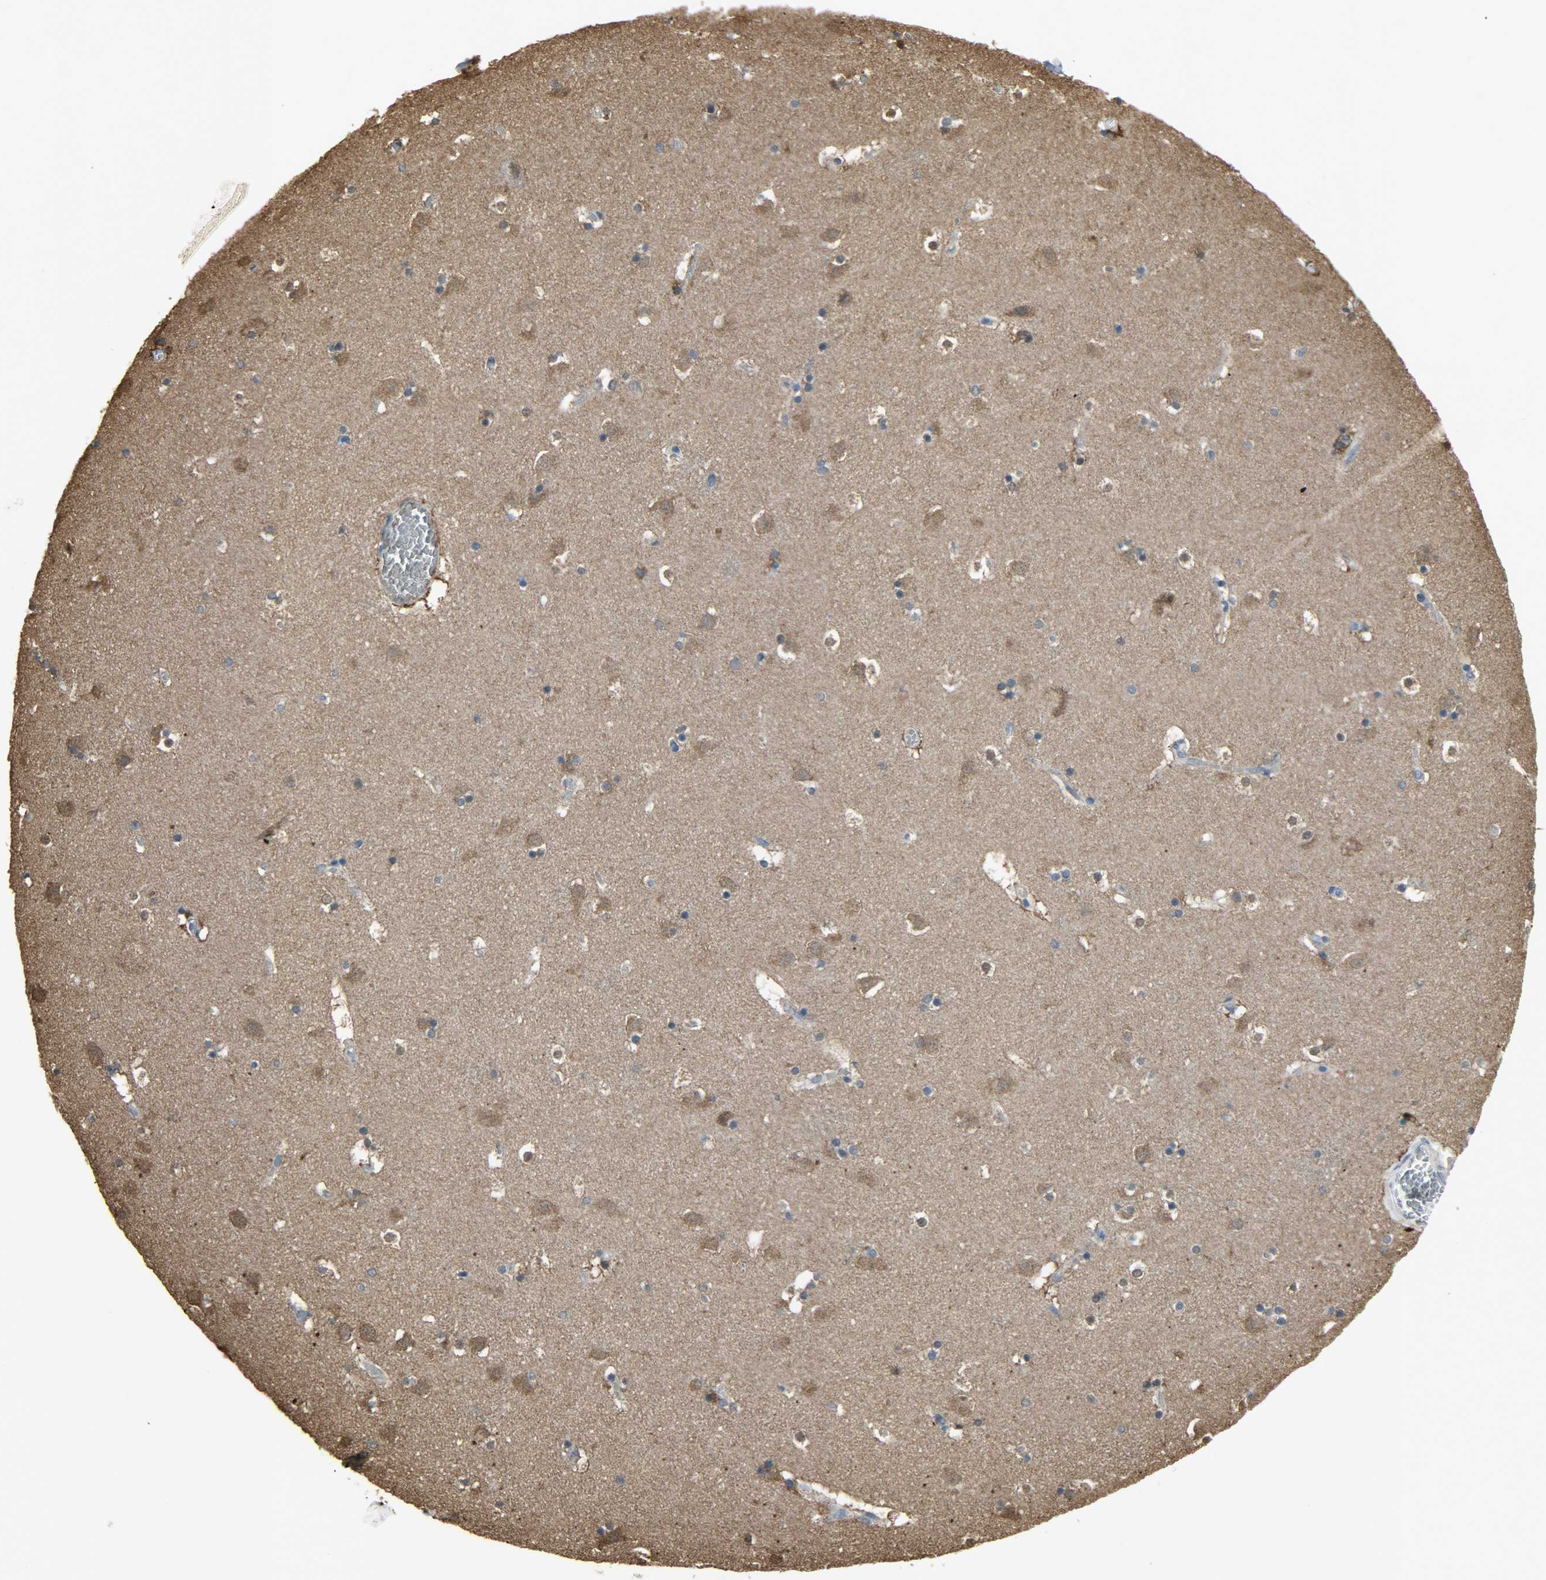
{"staining": {"intensity": "moderate", "quantity": "25%-75%", "location": "cytoplasmic/membranous"}, "tissue": "caudate", "cell_type": "Glial cells", "image_type": "normal", "snomed": [{"axis": "morphology", "description": "Normal tissue, NOS"}, {"axis": "topography", "description": "Lateral ventricle wall"}], "caption": "DAB (3,3'-diaminobenzidine) immunohistochemical staining of unremarkable human caudate demonstrates moderate cytoplasmic/membranous protein staining in about 25%-75% of glial cells.", "gene": "LDHB", "patient": {"sex": "male", "age": 45}}